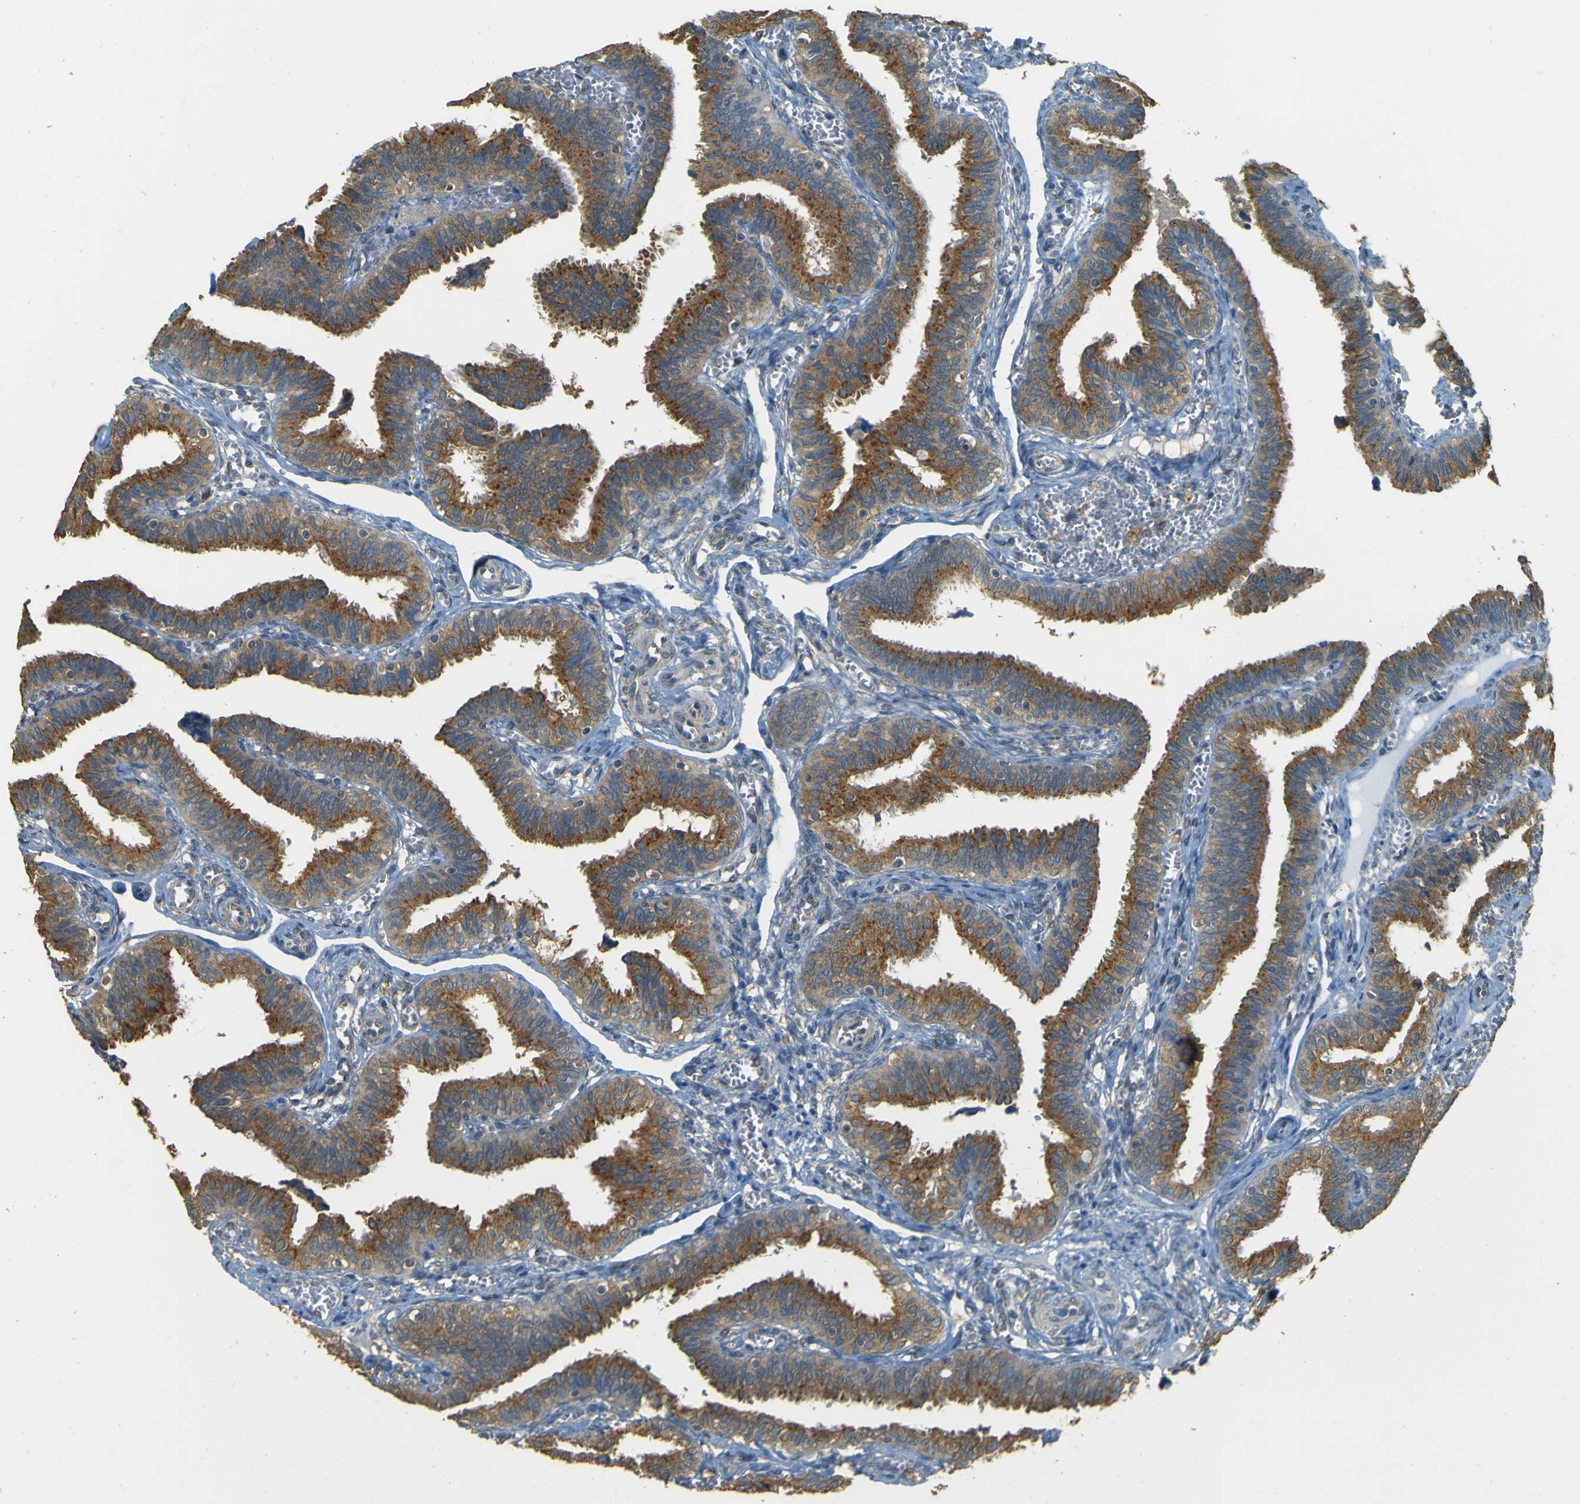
{"staining": {"intensity": "strong", "quantity": ">75%", "location": "cytoplasmic/membranous"}, "tissue": "fallopian tube", "cell_type": "Glandular cells", "image_type": "normal", "snomed": [{"axis": "morphology", "description": "Normal tissue, NOS"}, {"axis": "topography", "description": "Fallopian tube"}], "caption": "This histopathology image shows benign fallopian tube stained with IHC to label a protein in brown. The cytoplasmic/membranous of glandular cells show strong positivity for the protein. Nuclei are counter-stained blue.", "gene": "GOLGA1", "patient": {"sex": "female", "age": 46}}